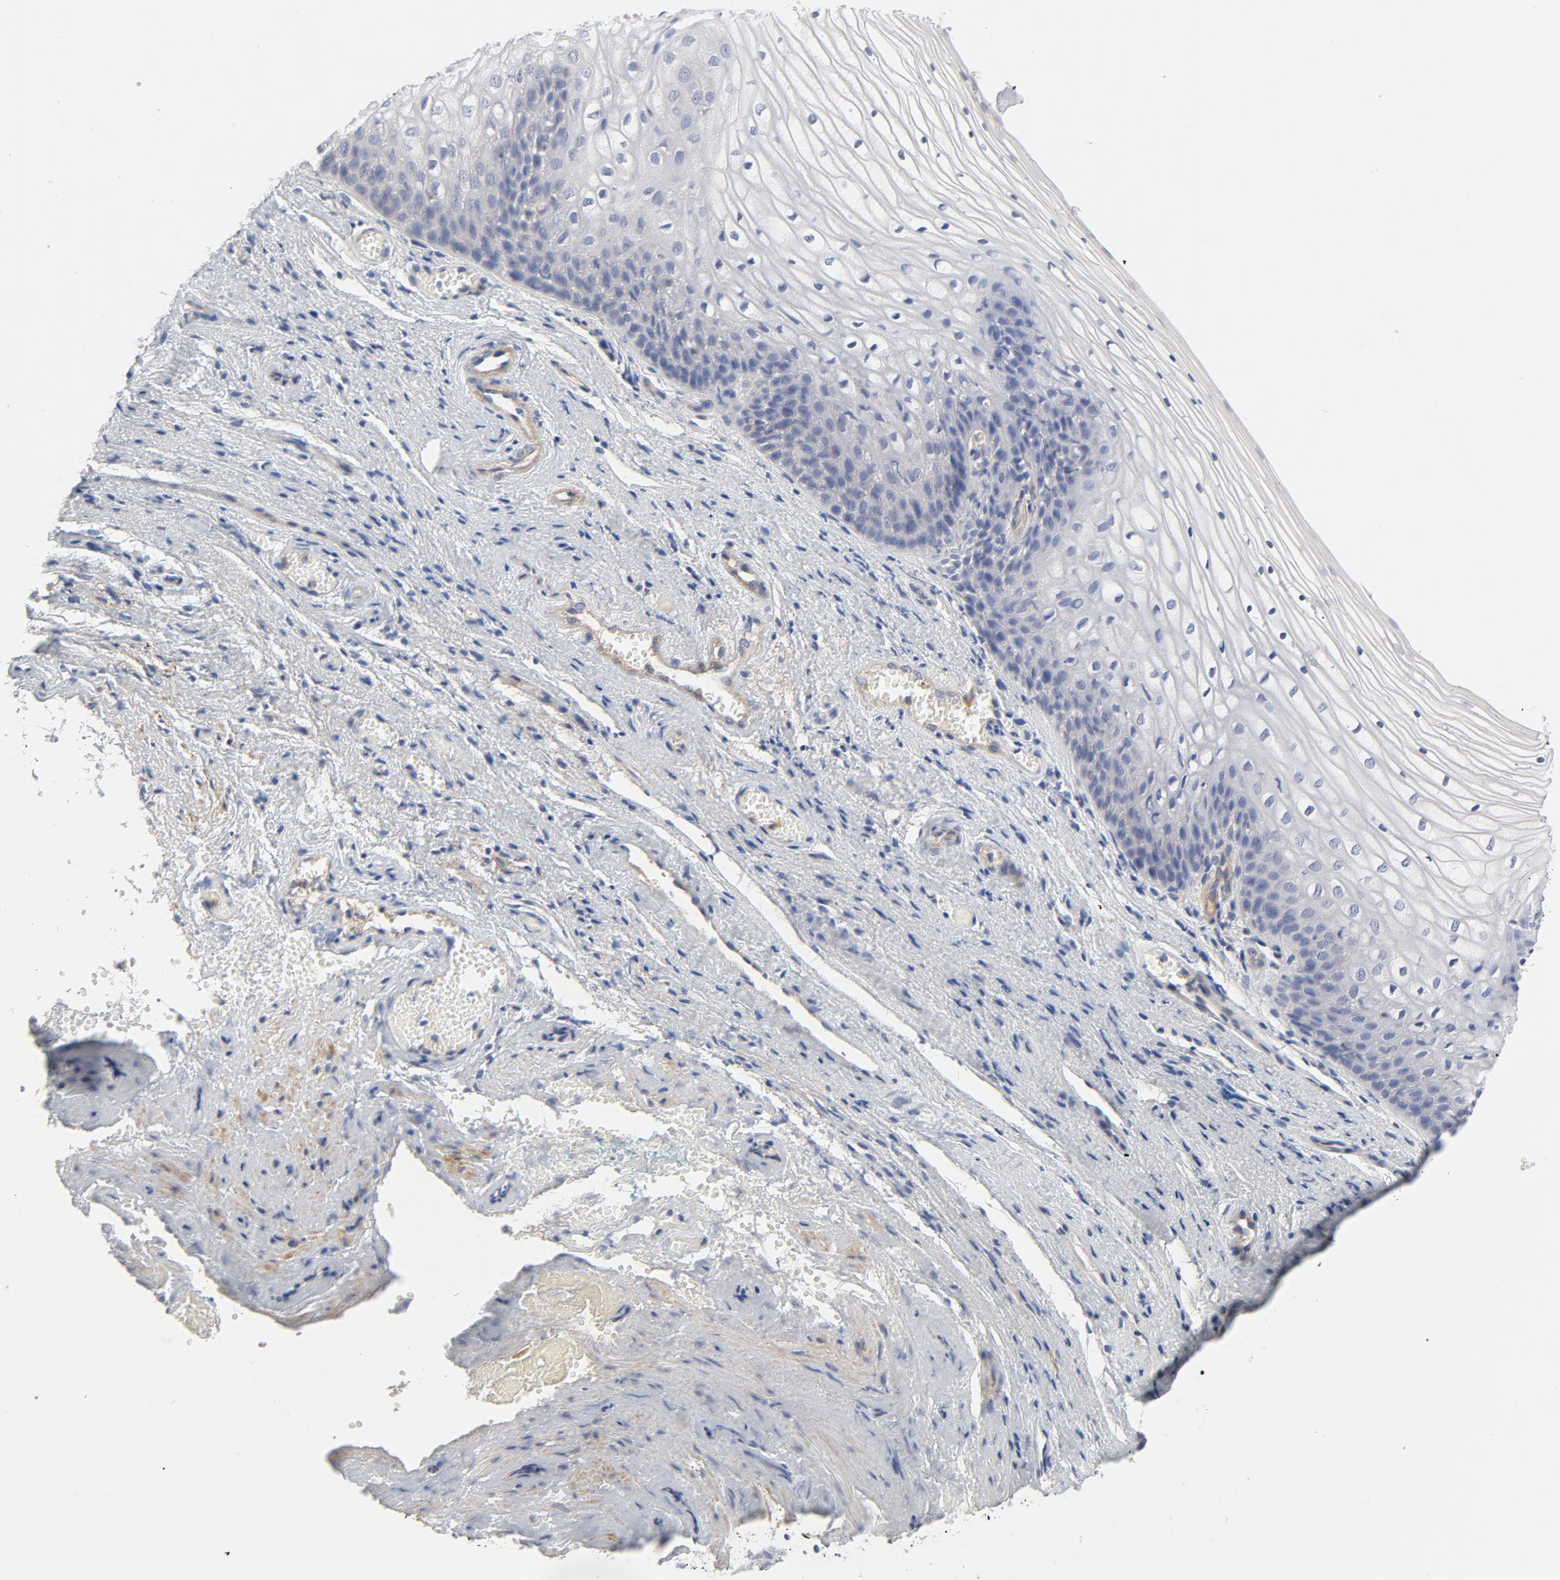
{"staining": {"intensity": "negative", "quantity": "none", "location": "none"}, "tissue": "vagina", "cell_type": "Squamous epithelial cells", "image_type": "normal", "snomed": [{"axis": "morphology", "description": "Normal tissue, NOS"}, {"axis": "topography", "description": "Vagina"}], "caption": "Histopathology image shows no significant protein expression in squamous epithelial cells of unremarkable vagina. The staining was performed using DAB to visualize the protein expression in brown, while the nuclei were stained in blue with hematoxylin (Magnification: 20x).", "gene": "ROCK1", "patient": {"sex": "female", "age": 34}}